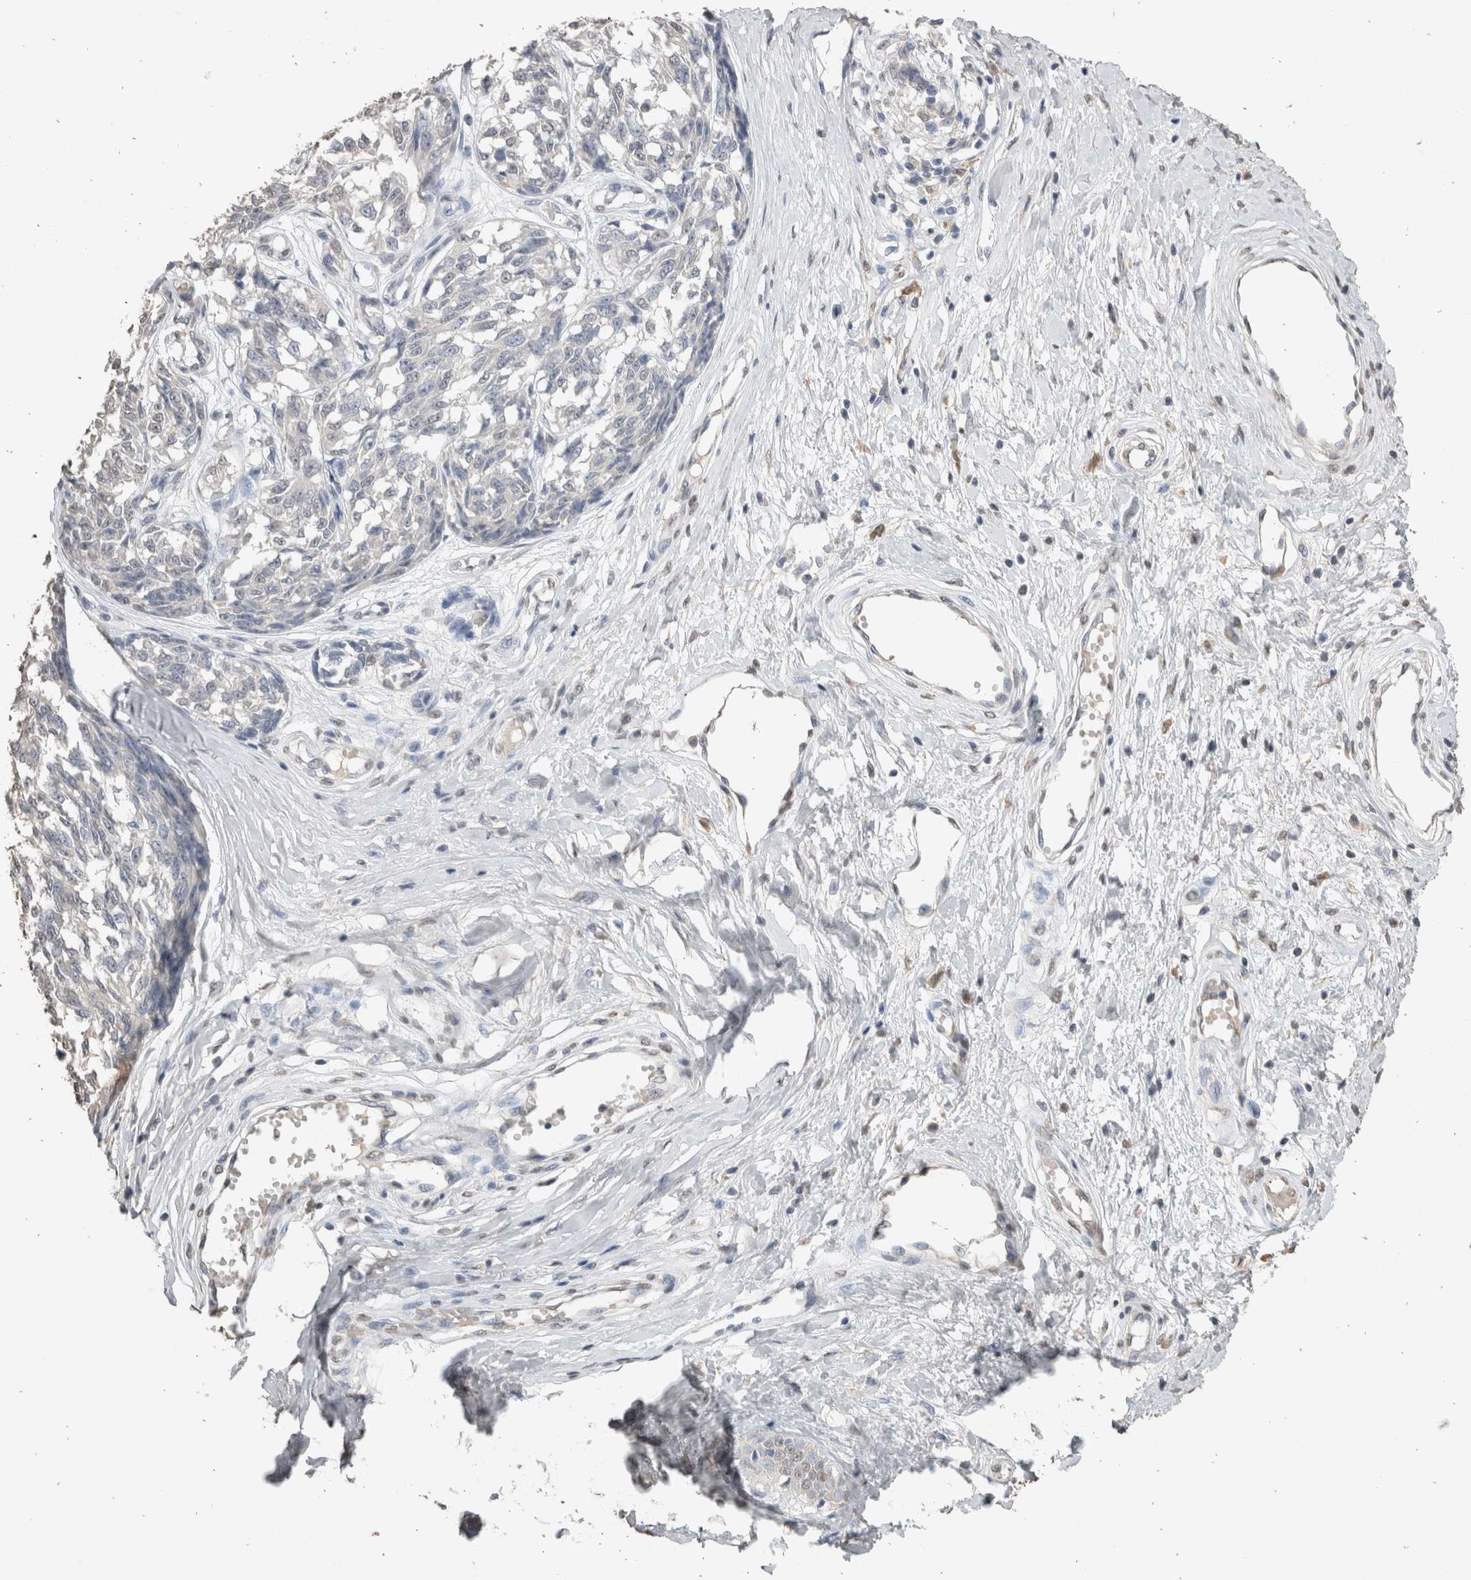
{"staining": {"intensity": "negative", "quantity": "none", "location": "none"}, "tissue": "melanoma", "cell_type": "Tumor cells", "image_type": "cancer", "snomed": [{"axis": "morphology", "description": "Malignant melanoma, NOS"}, {"axis": "topography", "description": "Skin"}], "caption": "This is an IHC histopathology image of human melanoma. There is no staining in tumor cells.", "gene": "LGALS2", "patient": {"sex": "female", "age": 64}}